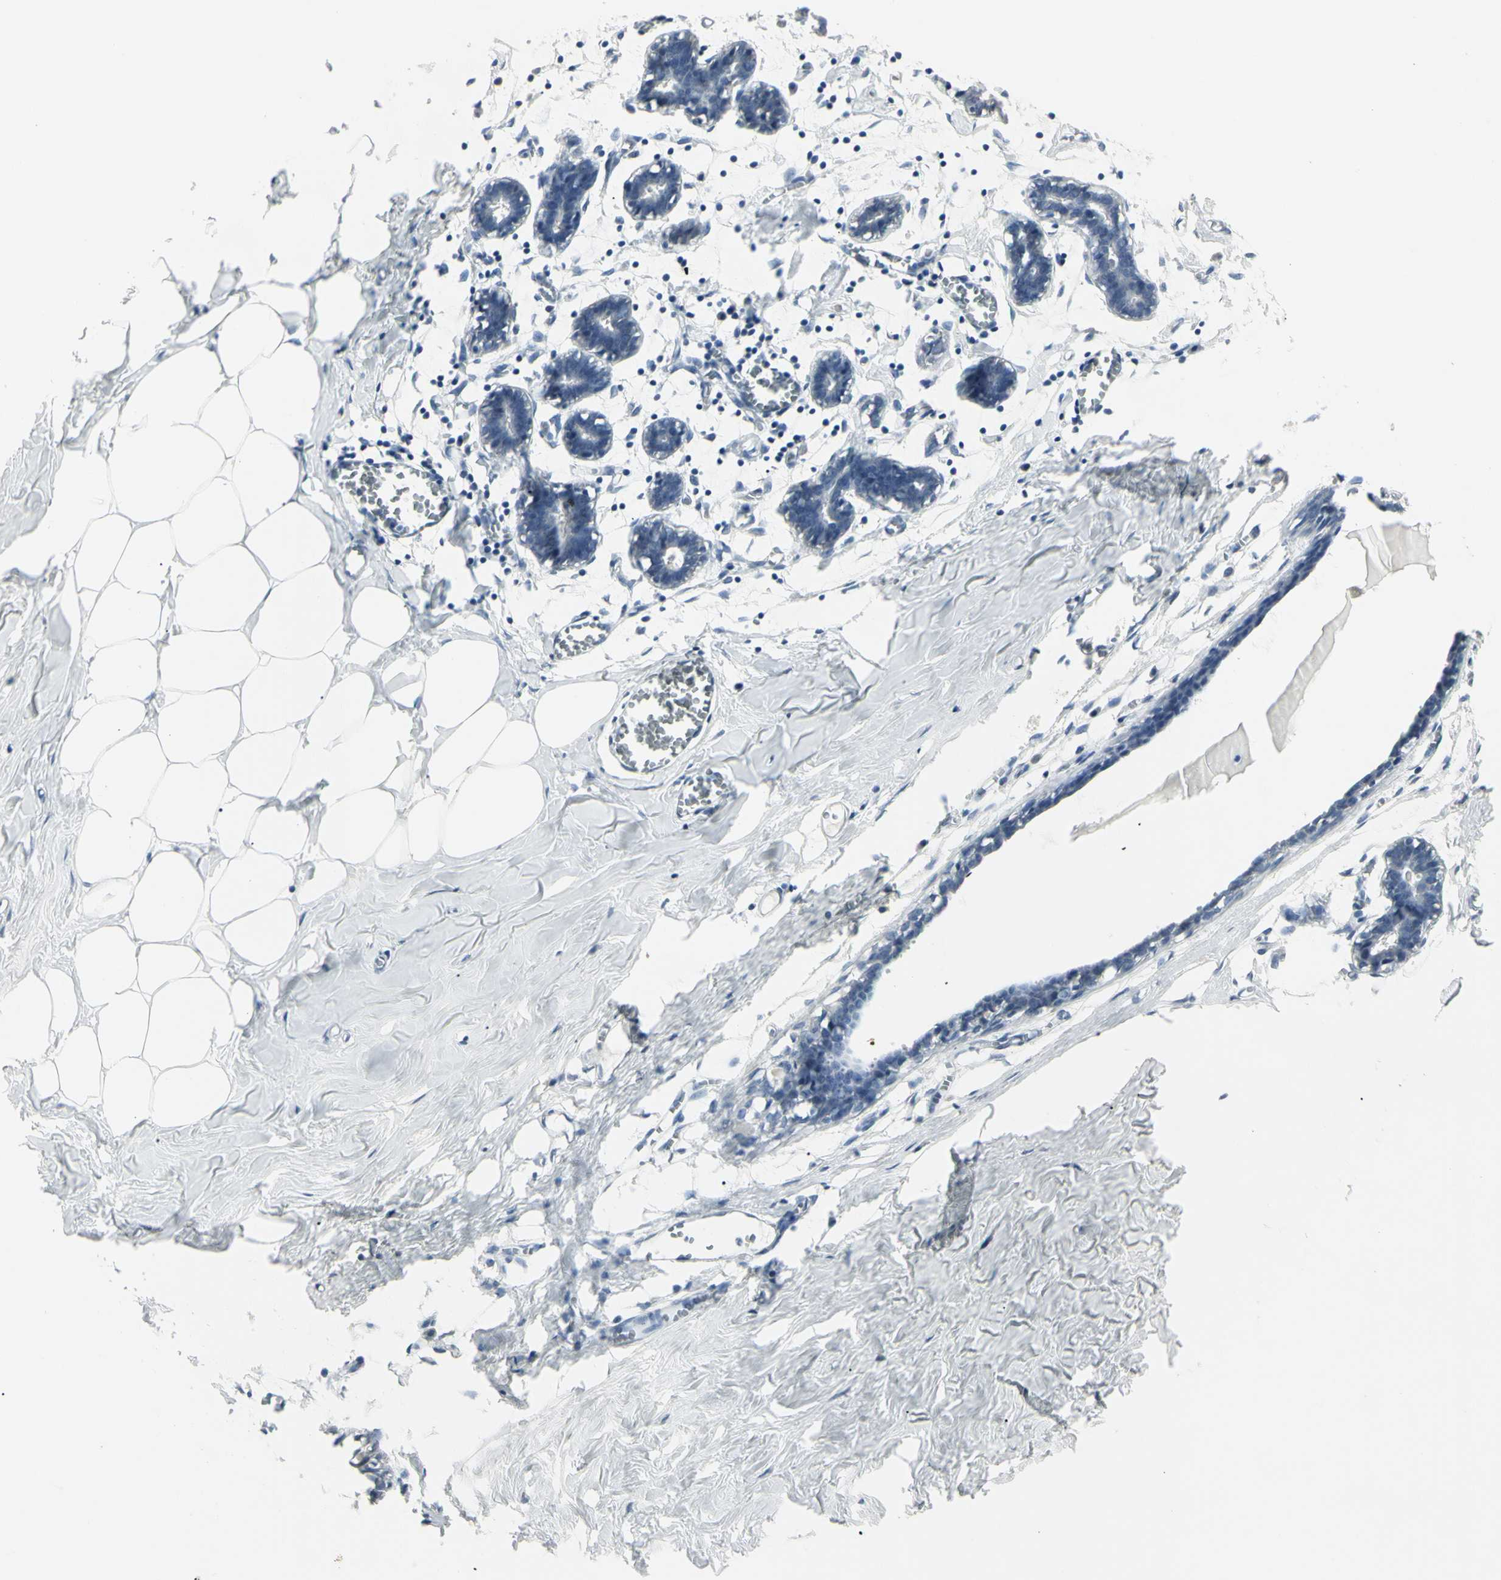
{"staining": {"intensity": "negative", "quantity": "none", "location": "none"}, "tissue": "breast", "cell_type": "Adipocytes", "image_type": "normal", "snomed": [{"axis": "morphology", "description": "Normal tissue, NOS"}, {"axis": "topography", "description": "Breast"}], "caption": "This photomicrograph is of benign breast stained with immunohistochemistry to label a protein in brown with the nuclei are counter-stained blue. There is no positivity in adipocytes. The staining was performed using DAB (3,3'-diaminobenzidine) to visualize the protein expression in brown, while the nuclei were stained in blue with hematoxylin (Magnification: 20x).", "gene": "PIAS4", "patient": {"sex": "female", "age": 27}}